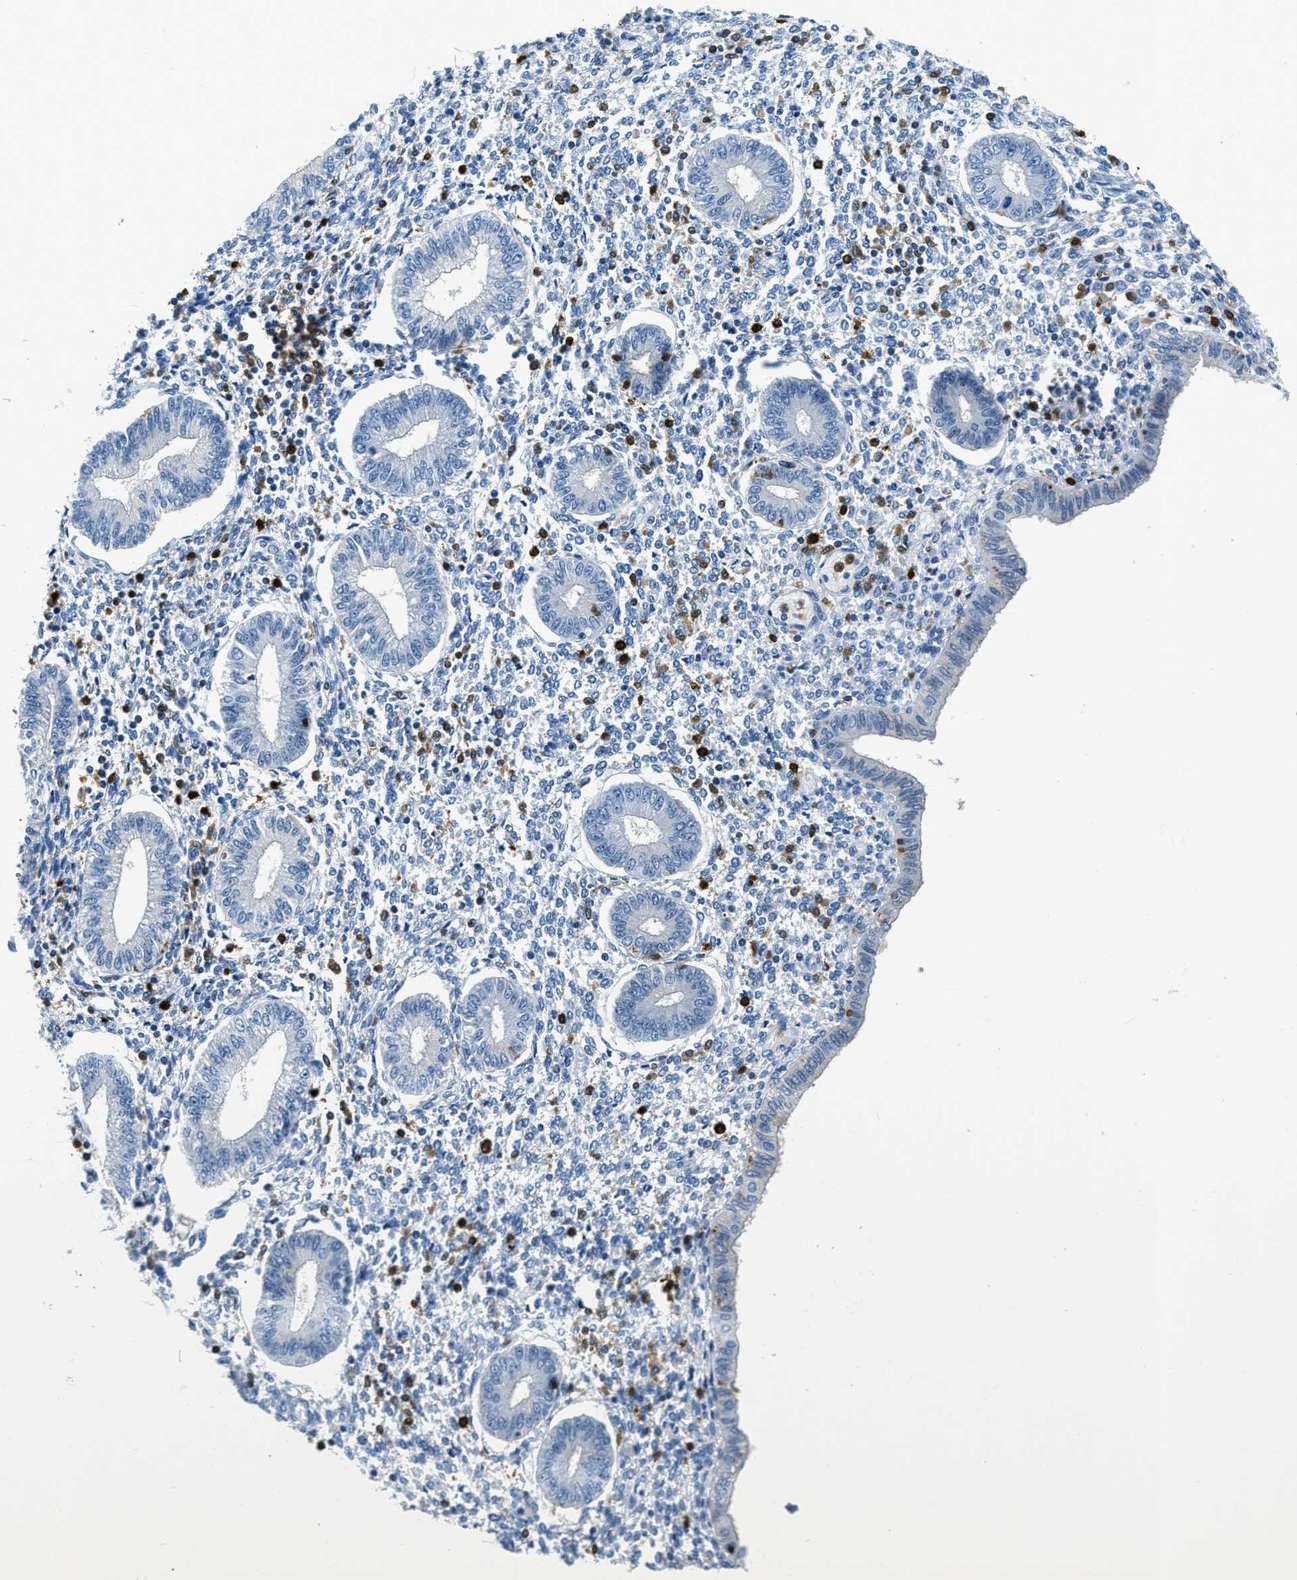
{"staining": {"intensity": "negative", "quantity": "none", "location": "none"}, "tissue": "endometrium", "cell_type": "Cells in endometrial stroma", "image_type": "normal", "snomed": [{"axis": "morphology", "description": "Normal tissue, NOS"}, {"axis": "topography", "description": "Endometrium"}], "caption": "Cells in endometrial stroma are negative for protein expression in unremarkable human endometrium. The staining is performed using DAB brown chromogen with nuclei counter-stained in using hematoxylin.", "gene": "CAPG", "patient": {"sex": "female", "age": 50}}